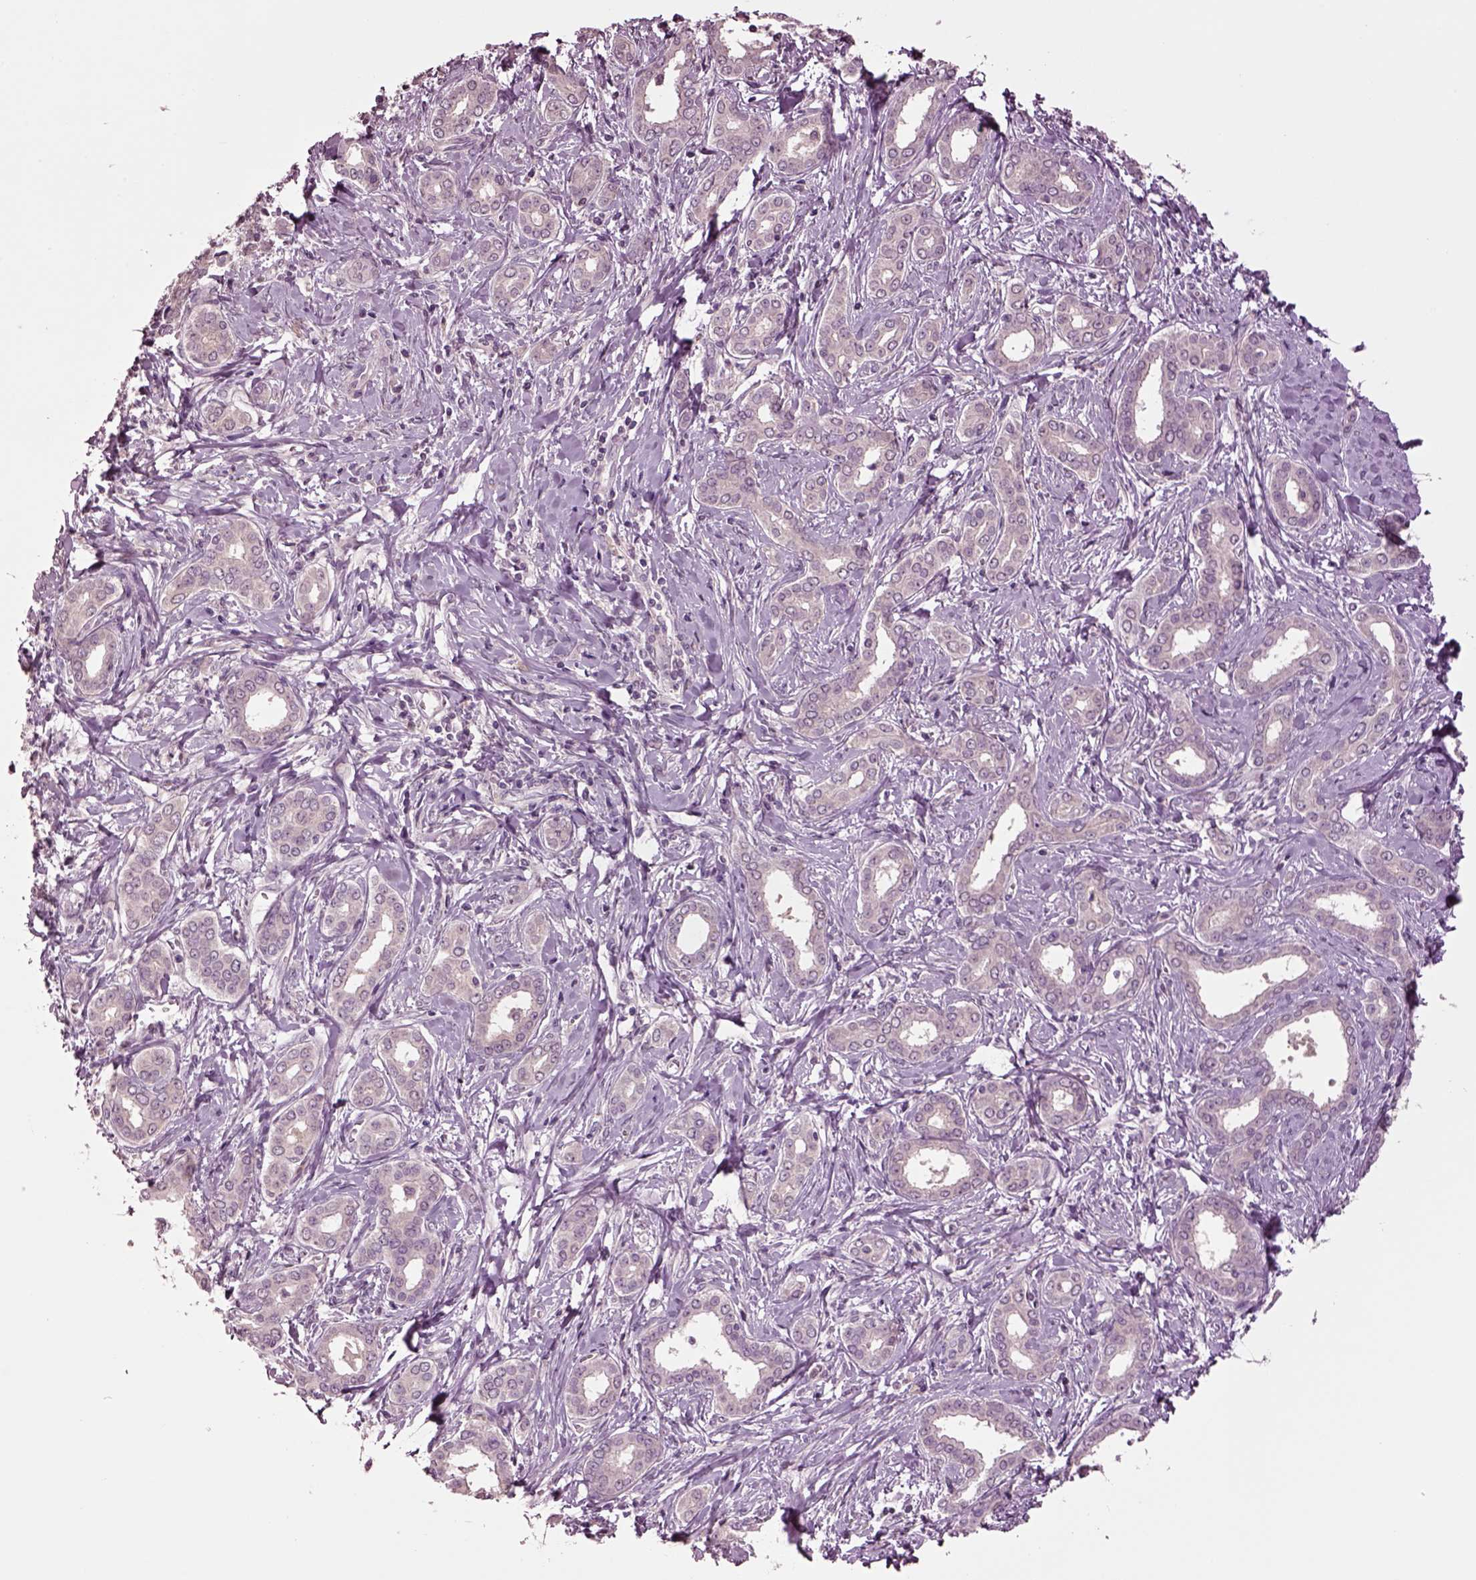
{"staining": {"intensity": "negative", "quantity": "none", "location": "none"}, "tissue": "liver cancer", "cell_type": "Tumor cells", "image_type": "cancer", "snomed": [{"axis": "morphology", "description": "Cholangiocarcinoma"}, {"axis": "topography", "description": "Liver"}], "caption": "Liver cancer stained for a protein using immunohistochemistry (IHC) demonstrates no staining tumor cells.", "gene": "CLPSL1", "patient": {"sex": "female", "age": 47}}